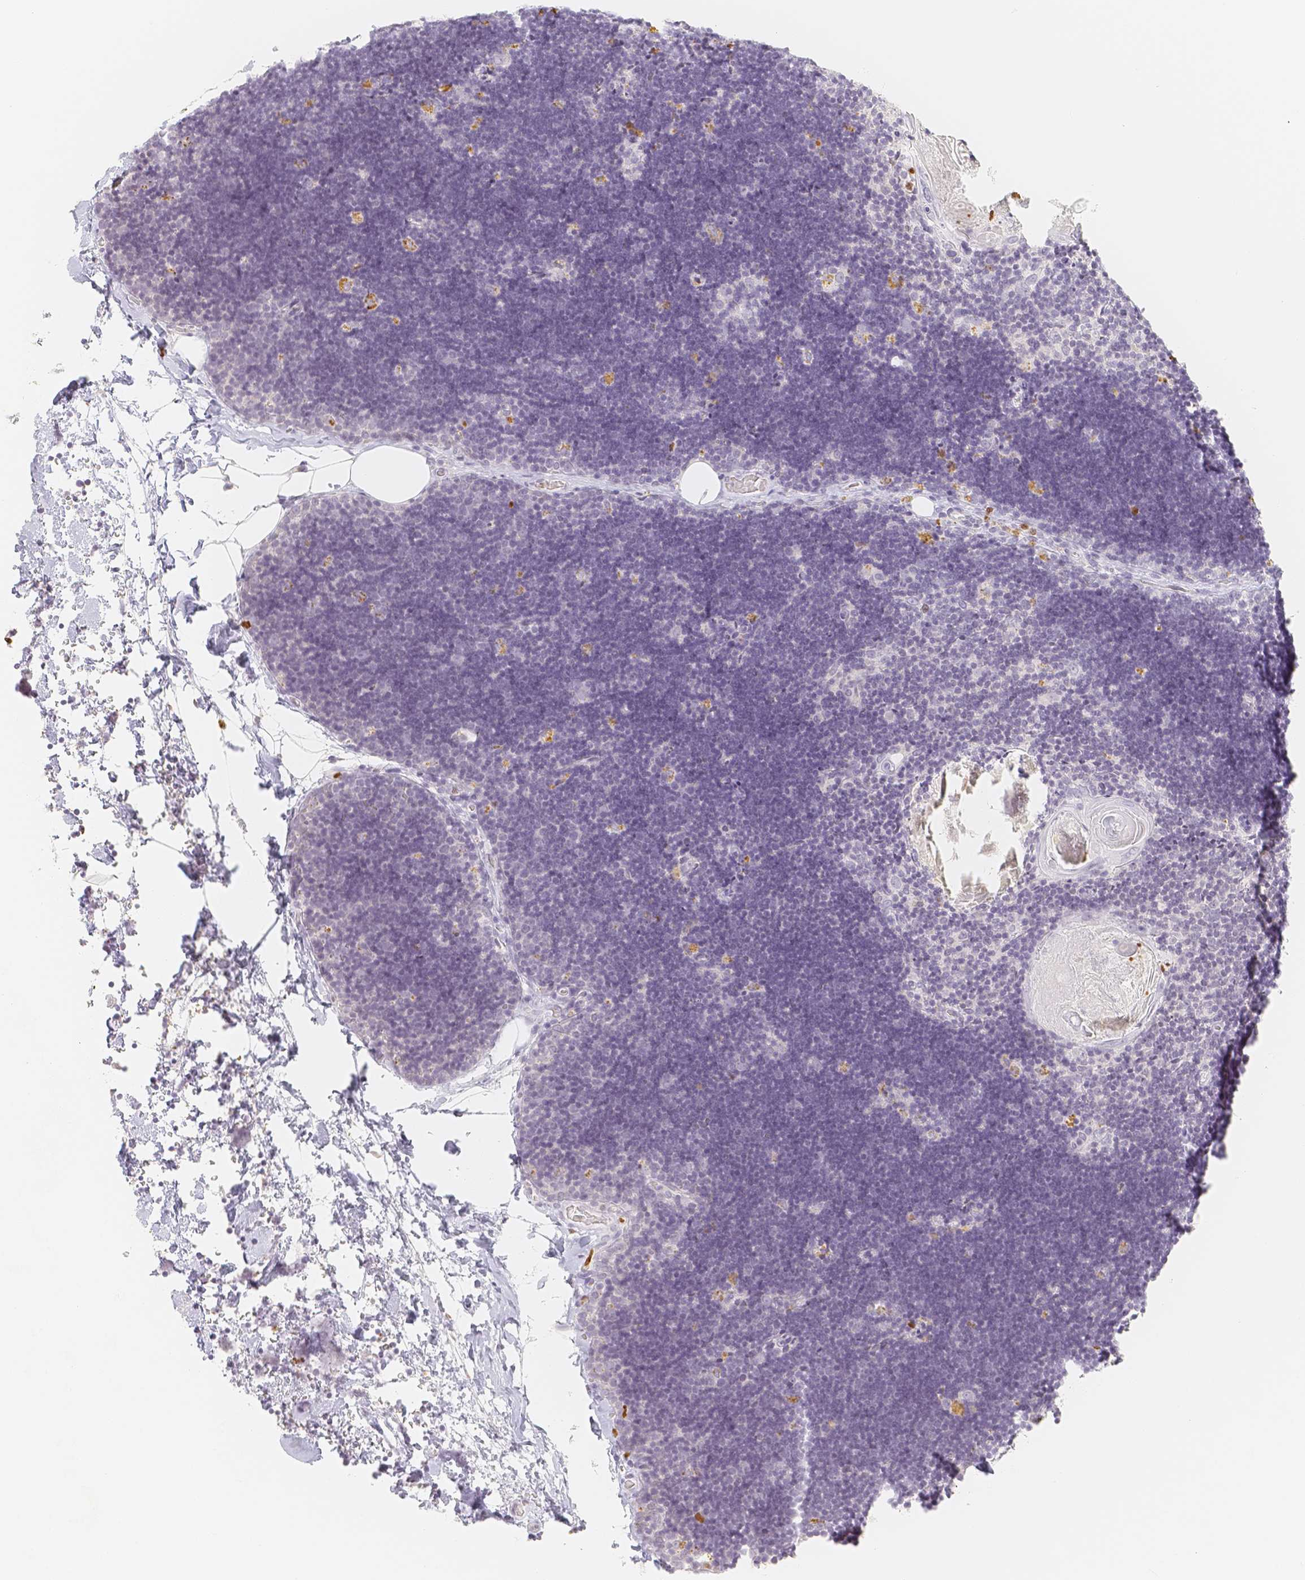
{"staining": {"intensity": "negative", "quantity": "none", "location": "none"}, "tissue": "lymph node", "cell_type": "Non-germinal center cells", "image_type": "normal", "snomed": [{"axis": "morphology", "description": "Normal tissue, NOS"}, {"axis": "topography", "description": "Lymph node"}], "caption": "This is a histopathology image of immunohistochemistry (IHC) staining of normal lymph node, which shows no staining in non-germinal center cells. The staining was performed using DAB (3,3'-diaminobenzidine) to visualize the protein expression in brown, while the nuclei were stained in blue with hematoxylin (Magnification: 20x).", "gene": "PADI4", "patient": {"sex": "male", "age": 33}}